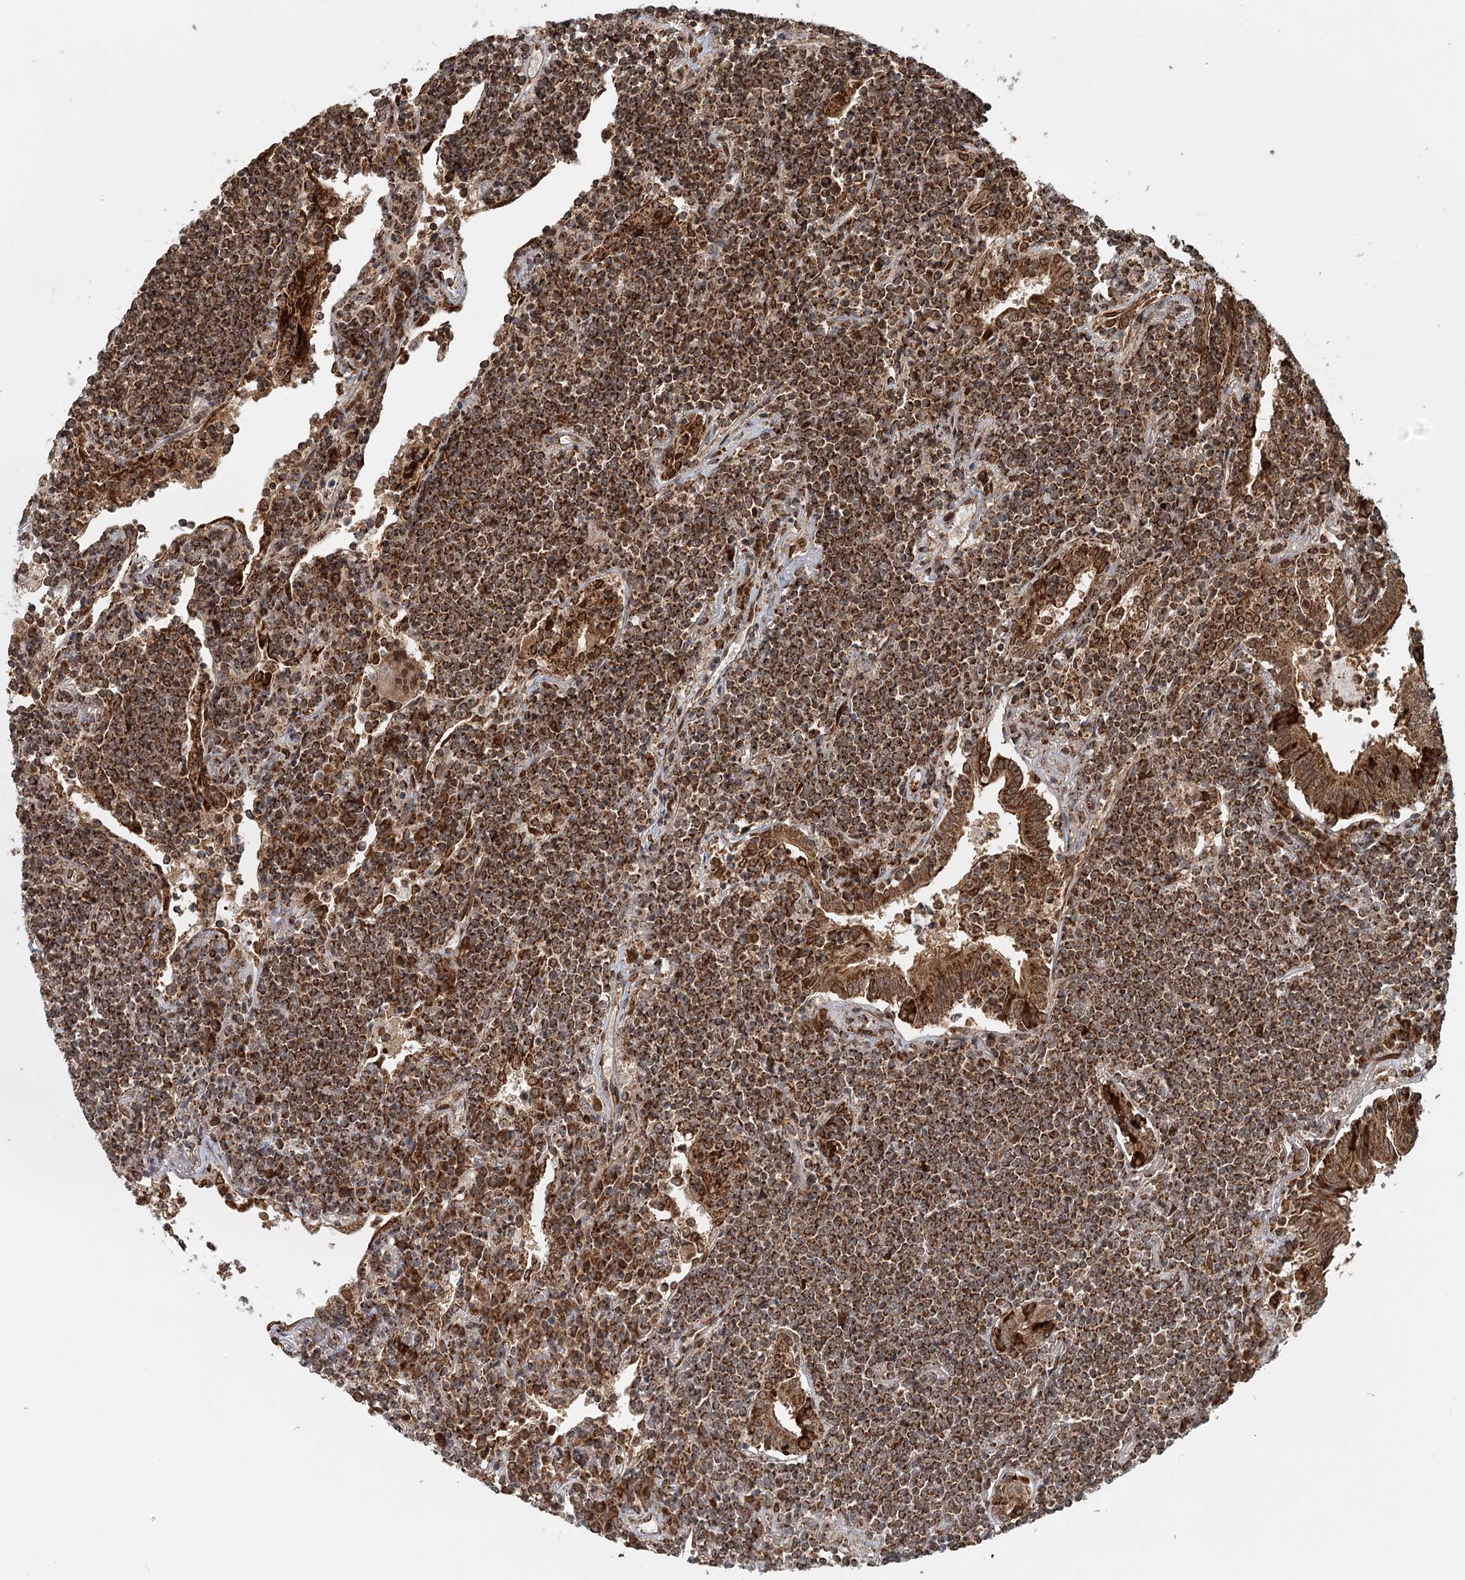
{"staining": {"intensity": "strong", "quantity": ">75%", "location": "cytoplasmic/membranous"}, "tissue": "lymphoma", "cell_type": "Tumor cells", "image_type": "cancer", "snomed": [{"axis": "morphology", "description": "Malignant lymphoma, non-Hodgkin's type, Low grade"}, {"axis": "topography", "description": "Lung"}], "caption": "Approximately >75% of tumor cells in human lymphoma demonstrate strong cytoplasmic/membranous protein positivity as visualized by brown immunohistochemical staining.", "gene": "BCKDHA", "patient": {"sex": "female", "age": 71}}